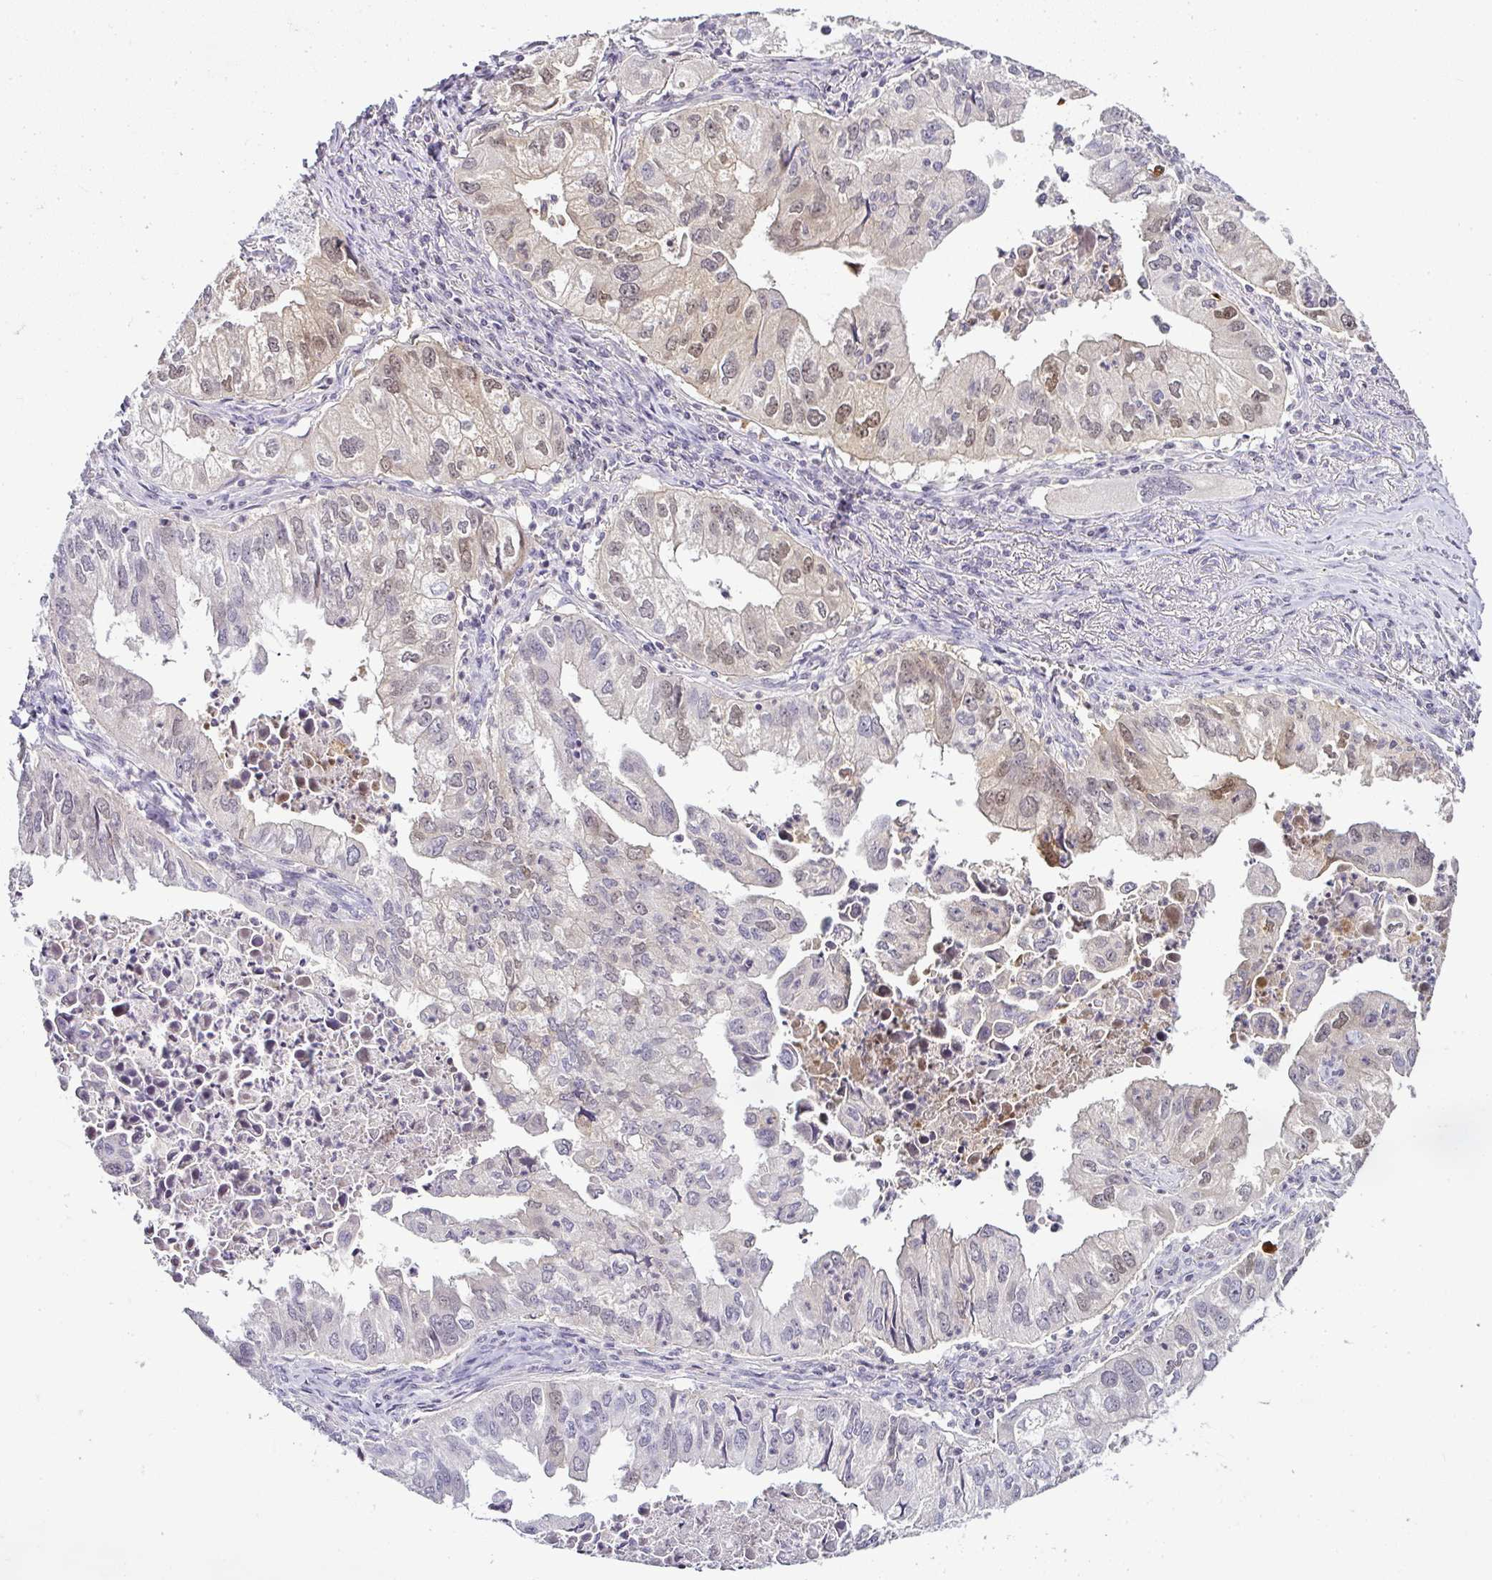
{"staining": {"intensity": "moderate", "quantity": "<25%", "location": "nuclear"}, "tissue": "lung cancer", "cell_type": "Tumor cells", "image_type": "cancer", "snomed": [{"axis": "morphology", "description": "Adenocarcinoma, NOS"}, {"axis": "topography", "description": "Lung"}], "caption": "A photomicrograph of human adenocarcinoma (lung) stained for a protein reveals moderate nuclear brown staining in tumor cells.", "gene": "SERPINB3", "patient": {"sex": "male", "age": 48}}